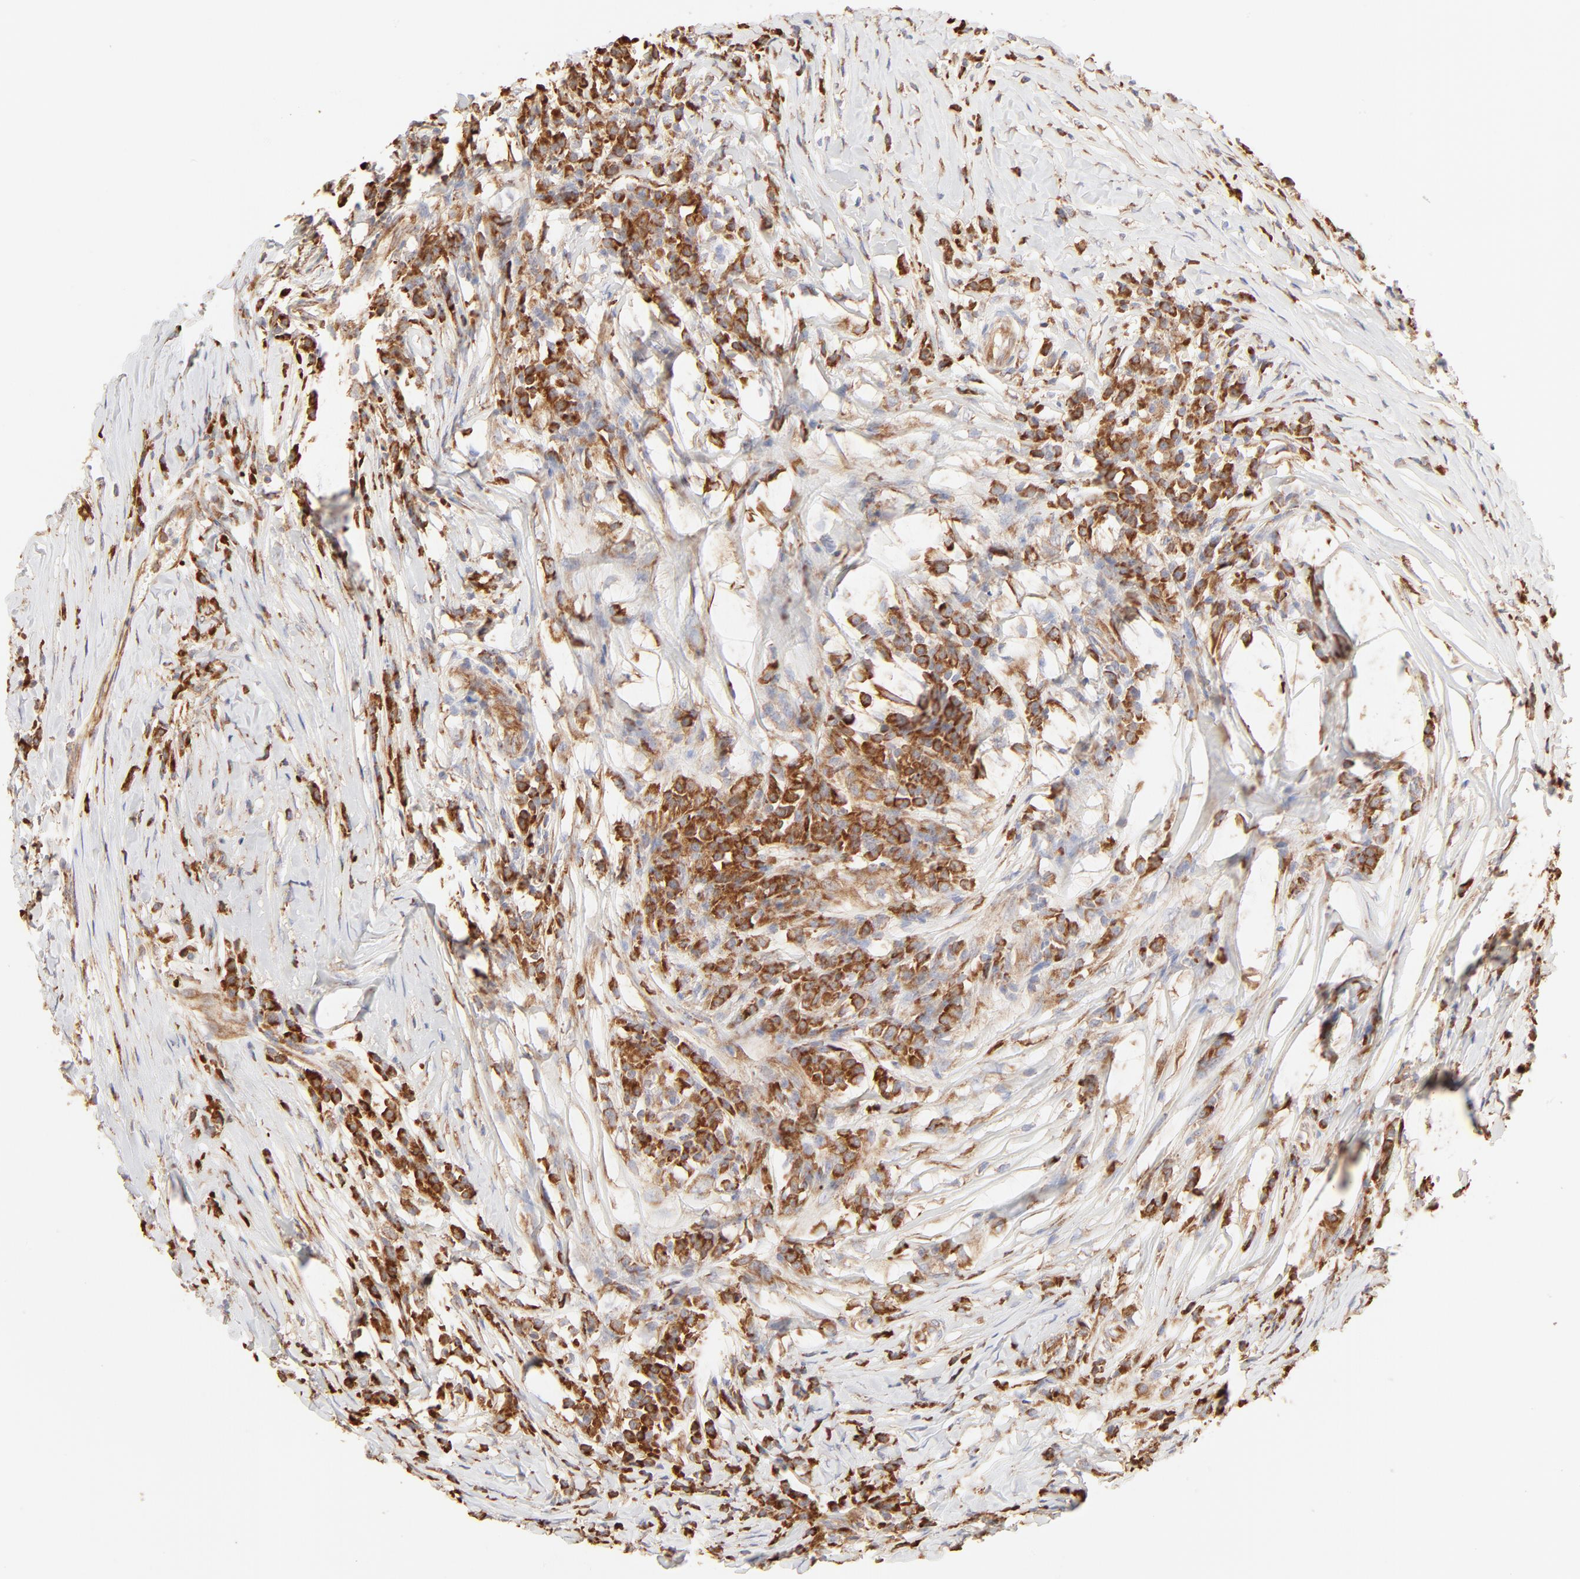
{"staining": {"intensity": "moderate", "quantity": ">75%", "location": "cytoplasmic/membranous"}, "tissue": "head and neck cancer", "cell_type": "Tumor cells", "image_type": "cancer", "snomed": [{"axis": "morphology", "description": "Adenocarcinoma, NOS"}, {"axis": "topography", "description": "Salivary gland"}, {"axis": "topography", "description": "Head-Neck"}], "caption": "Immunohistochemistry (IHC) of head and neck adenocarcinoma exhibits medium levels of moderate cytoplasmic/membranous positivity in approximately >75% of tumor cells. The protein of interest is stained brown, and the nuclei are stained in blue (DAB IHC with brightfield microscopy, high magnification).", "gene": "RPS20", "patient": {"sex": "female", "age": 65}}